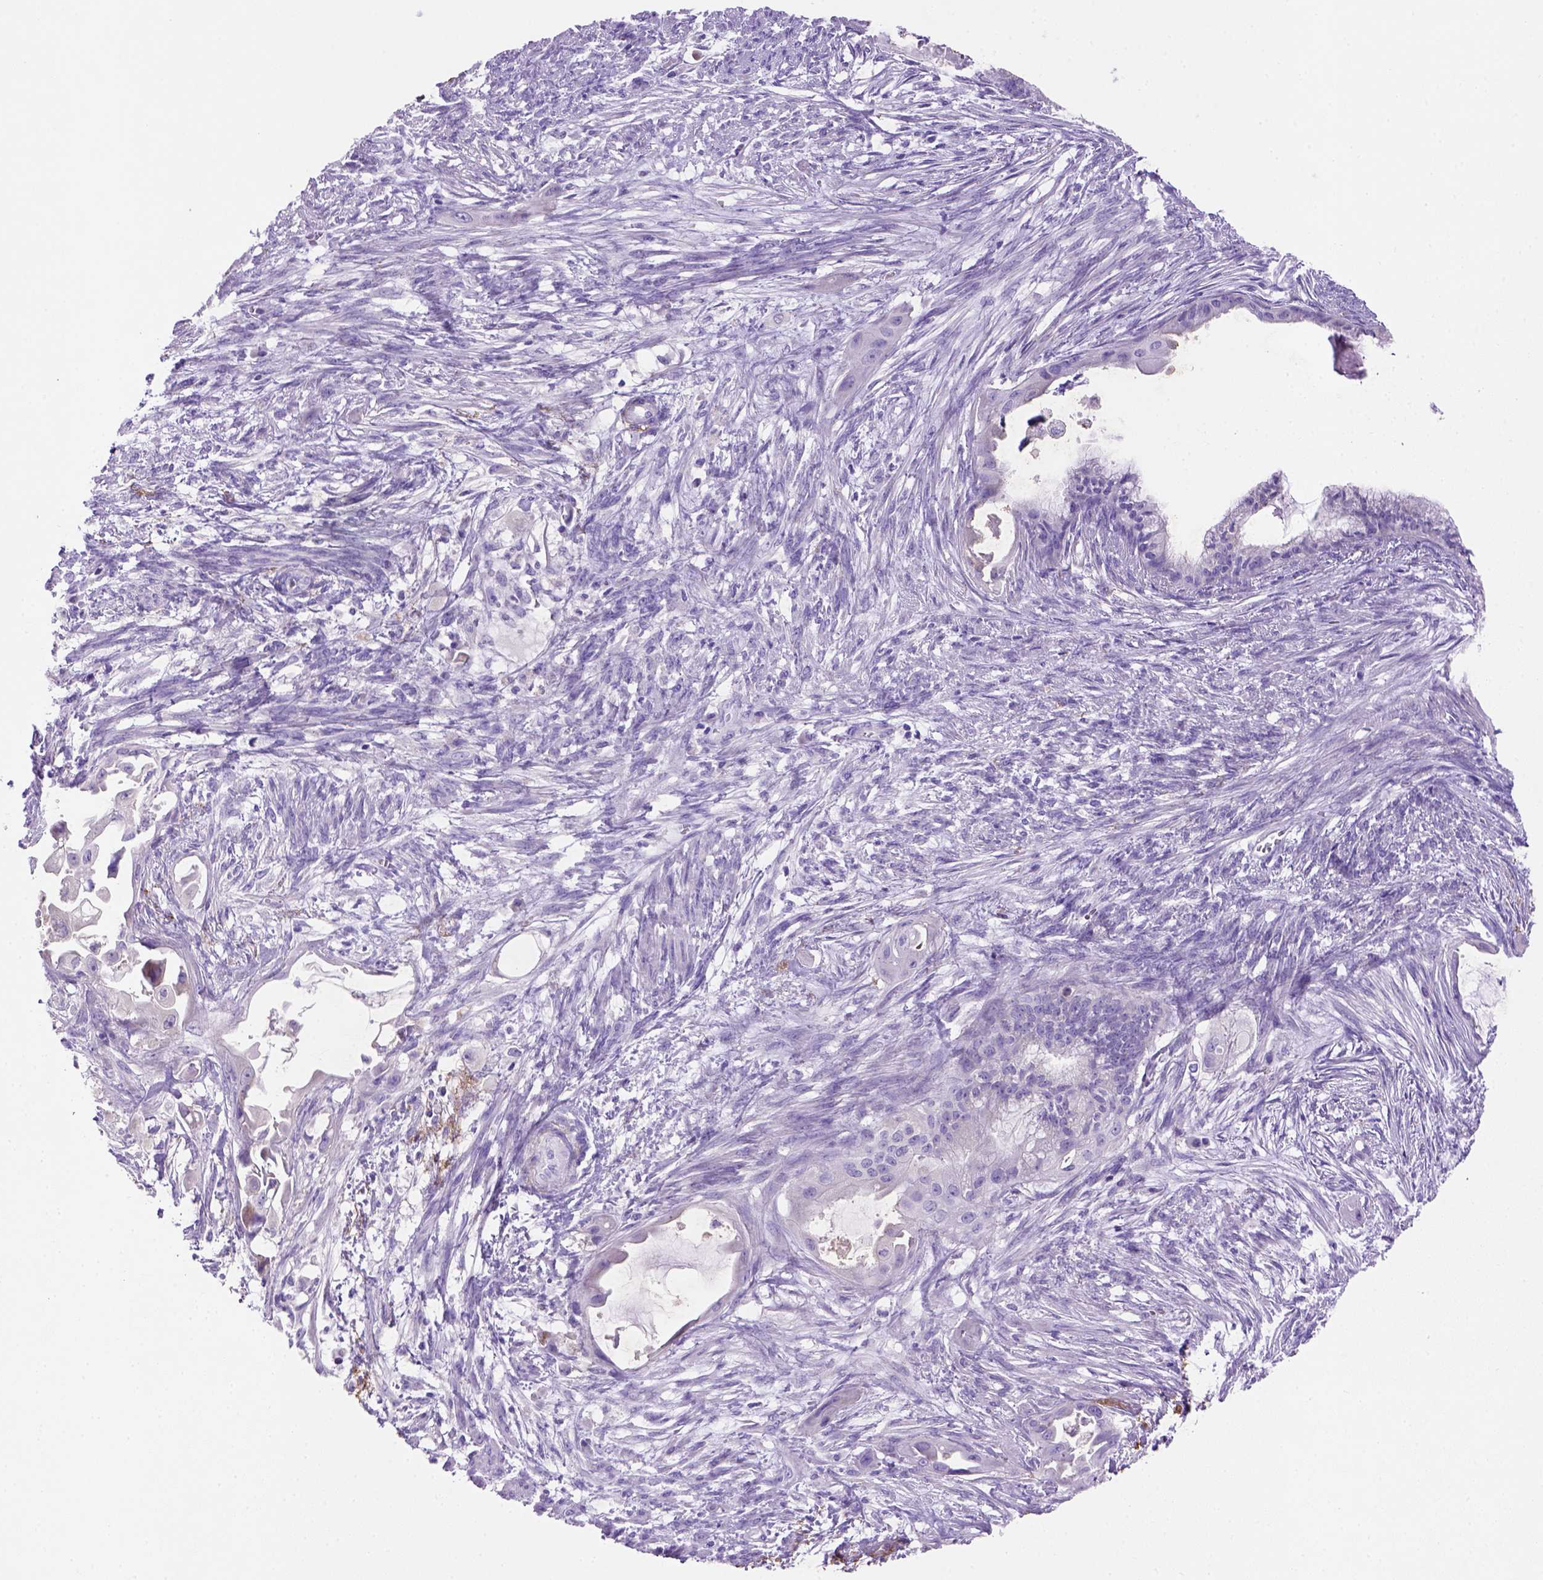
{"staining": {"intensity": "negative", "quantity": "none", "location": "none"}, "tissue": "endometrial cancer", "cell_type": "Tumor cells", "image_type": "cancer", "snomed": [{"axis": "morphology", "description": "Adenocarcinoma, NOS"}, {"axis": "topography", "description": "Endometrium"}], "caption": "Tumor cells are negative for brown protein staining in endometrial cancer.", "gene": "SIRPD", "patient": {"sex": "female", "age": 86}}